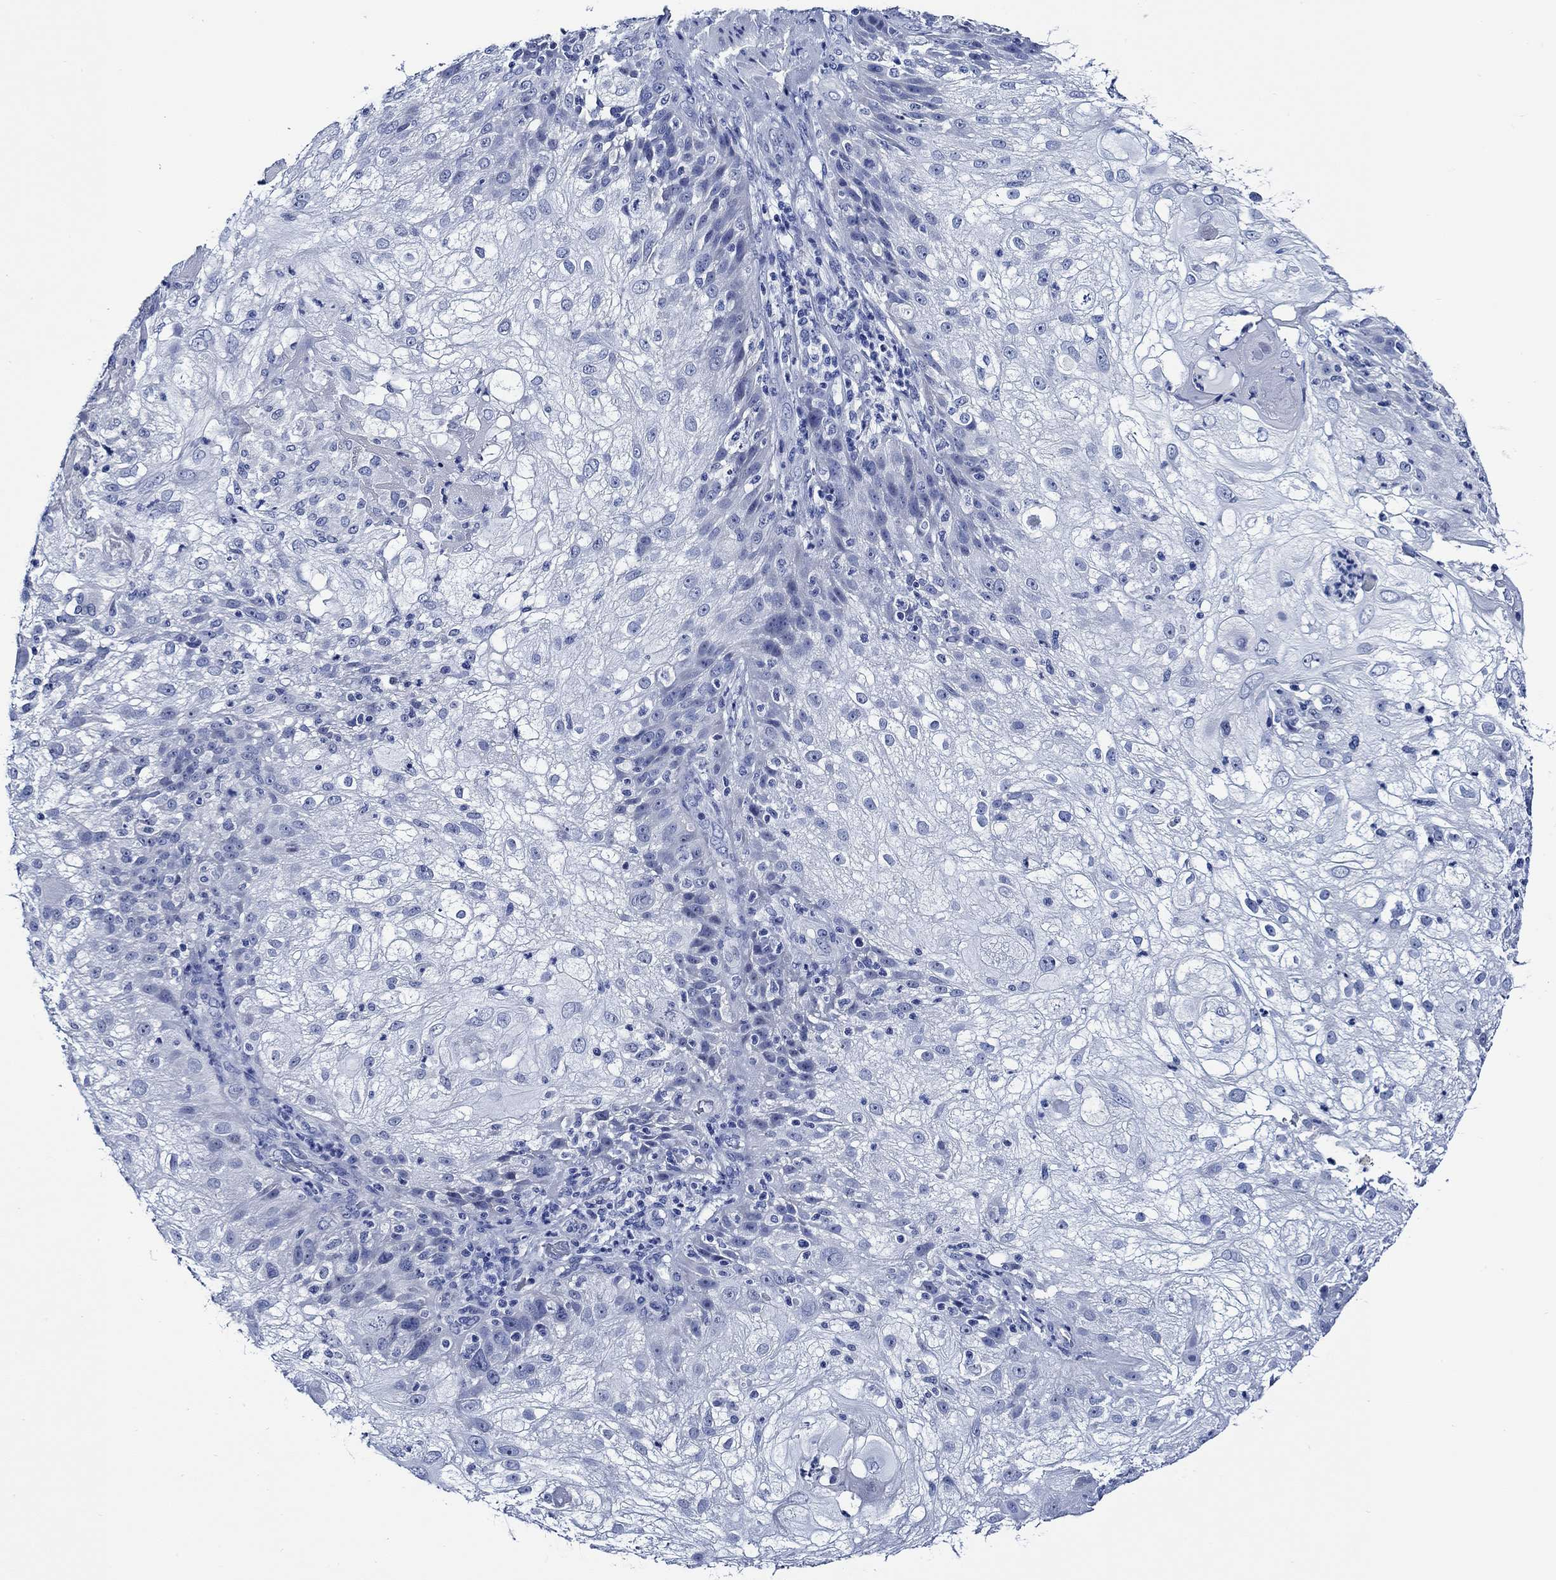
{"staining": {"intensity": "negative", "quantity": "none", "location": "none"}, "tissue": "skin cancer", "cell_type": "Tumor cells", "image_type": "cancer", "snomed": [{"axis": "morphology", "description": "Normal tissue, NOS"}, {"axis": "morphology", "description": "Squamous cell carcinoma, NOS"}, {"axis": "topography", "description": "Skin"}], "caption": "The IHC photomicrograph has no significant staining in tumor cells of skin cancer (squamous cell carcinoma) tissue. Brightfield microscopy of IHC stained with DAB (brown) and hematoxylin (blue), captured at high magnification.", "gene": "WDR62", "patient": {"sex": "female", "age": 83}}